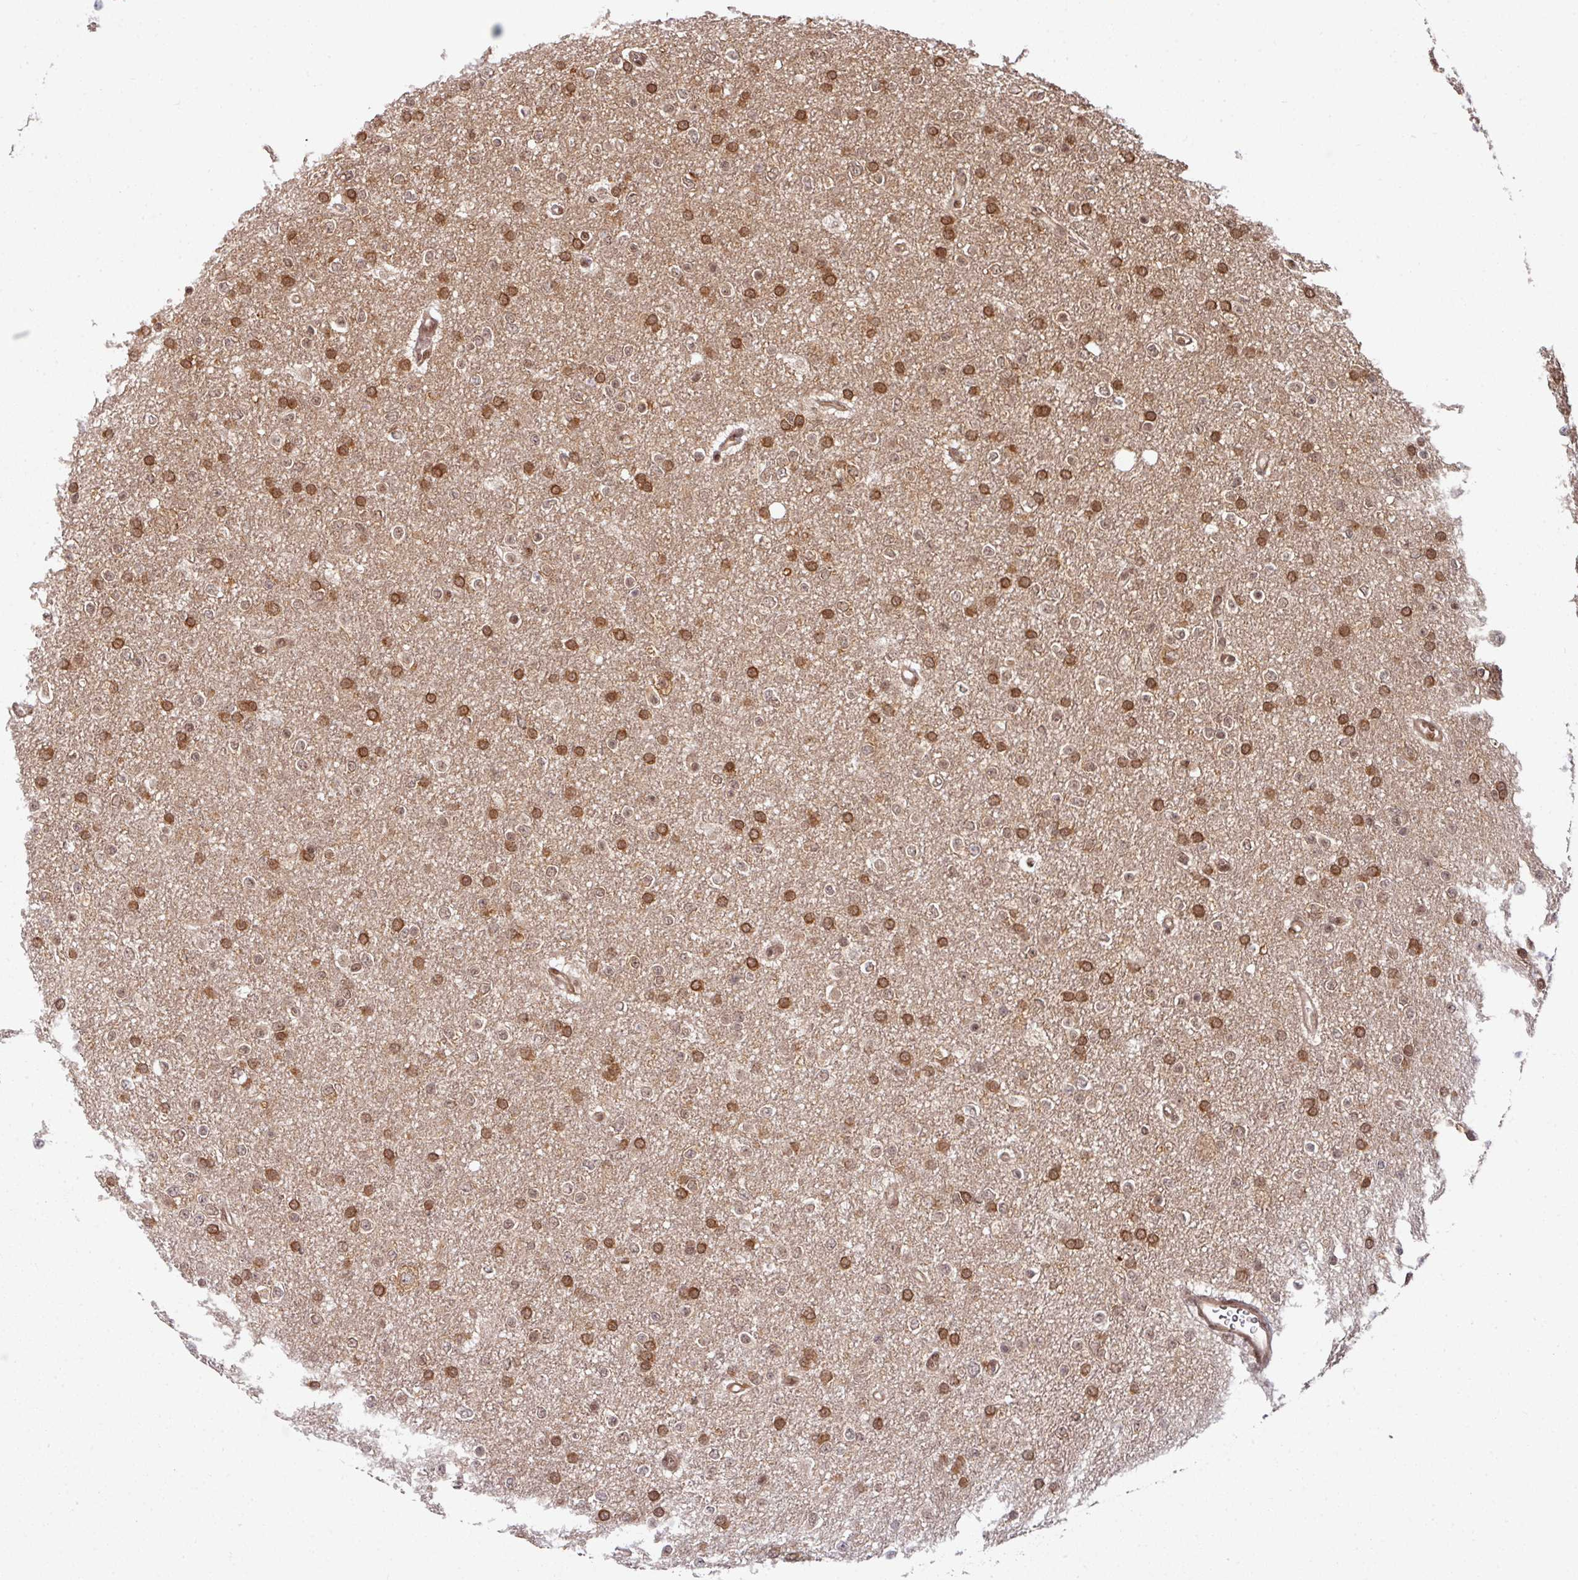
{"staining": {"intensity": "moderate", "quantity": ">75%", "location": "nuclear"}, "tissue": "glioma", "cell_type": "Tumor cells", "image_type": "cancer", "snomed": [{"axis": "morphology", "description": "Glioma, malignant, Low grade"}, {"axis": "topography", "description": "Brain"}], "caption": "A brown stain shows moderate nuclear positivity of a protein in human malignant glioma (low-grade) tumor cells.", "gene": "SIK3", "patient": {"sex": "female", "age": 34}}